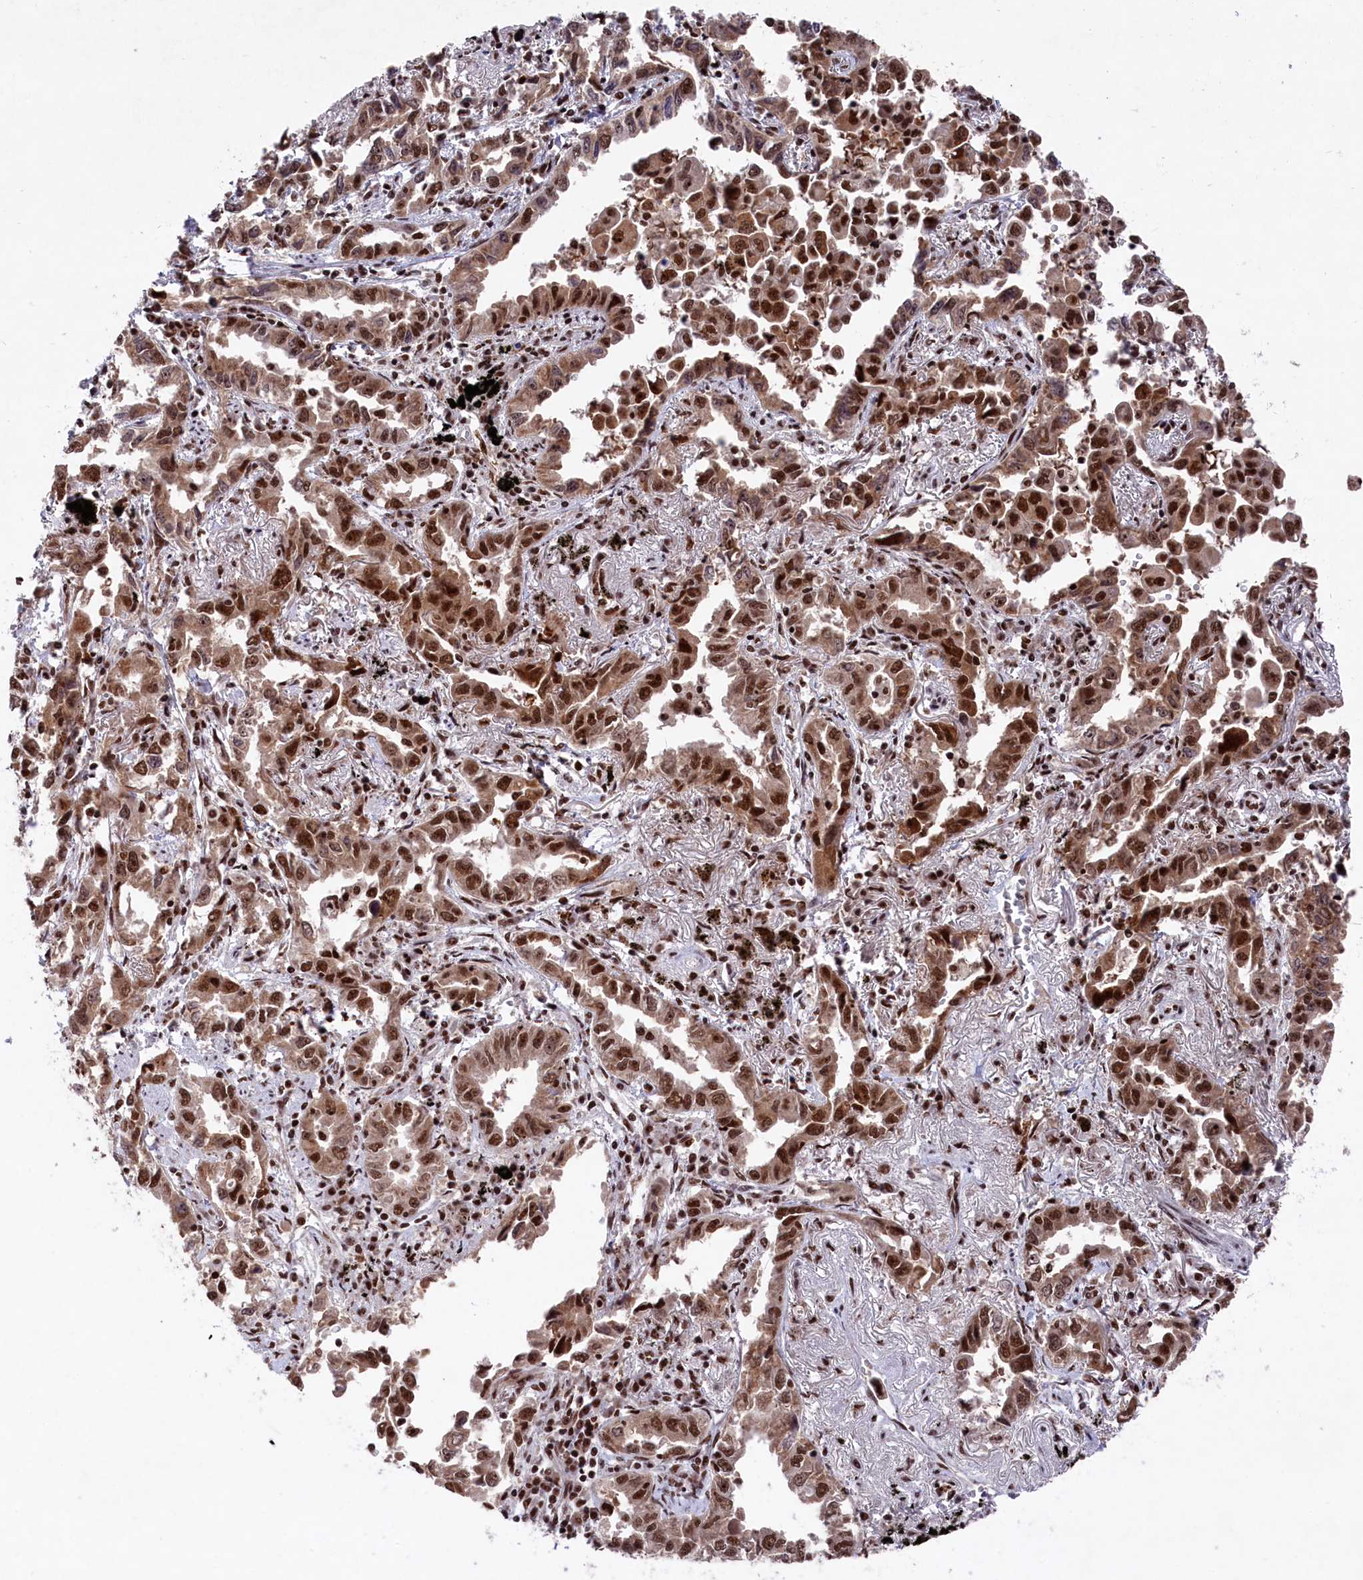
{"staining": {"intensity": "strong", "quantity": ">75%", "location": "nuclear"}, "tissue": "lung cancer", "cell_type": "Tumor cells", "image_type": "cancer", "snomed": [{"axis": "morphology", "description": "Adenocarcinoma, NOS"}, {"axis": "topography", "description": "Lung"}], "caption": "Strong nuclear staining for a protein is appreciated in about >75% of tumor cells of lung cancer (adenocarcinoma) using immunohistochemistry (IHC).", "gene": "PRPF31", "patient": {"sex": "male", "age": 67}}